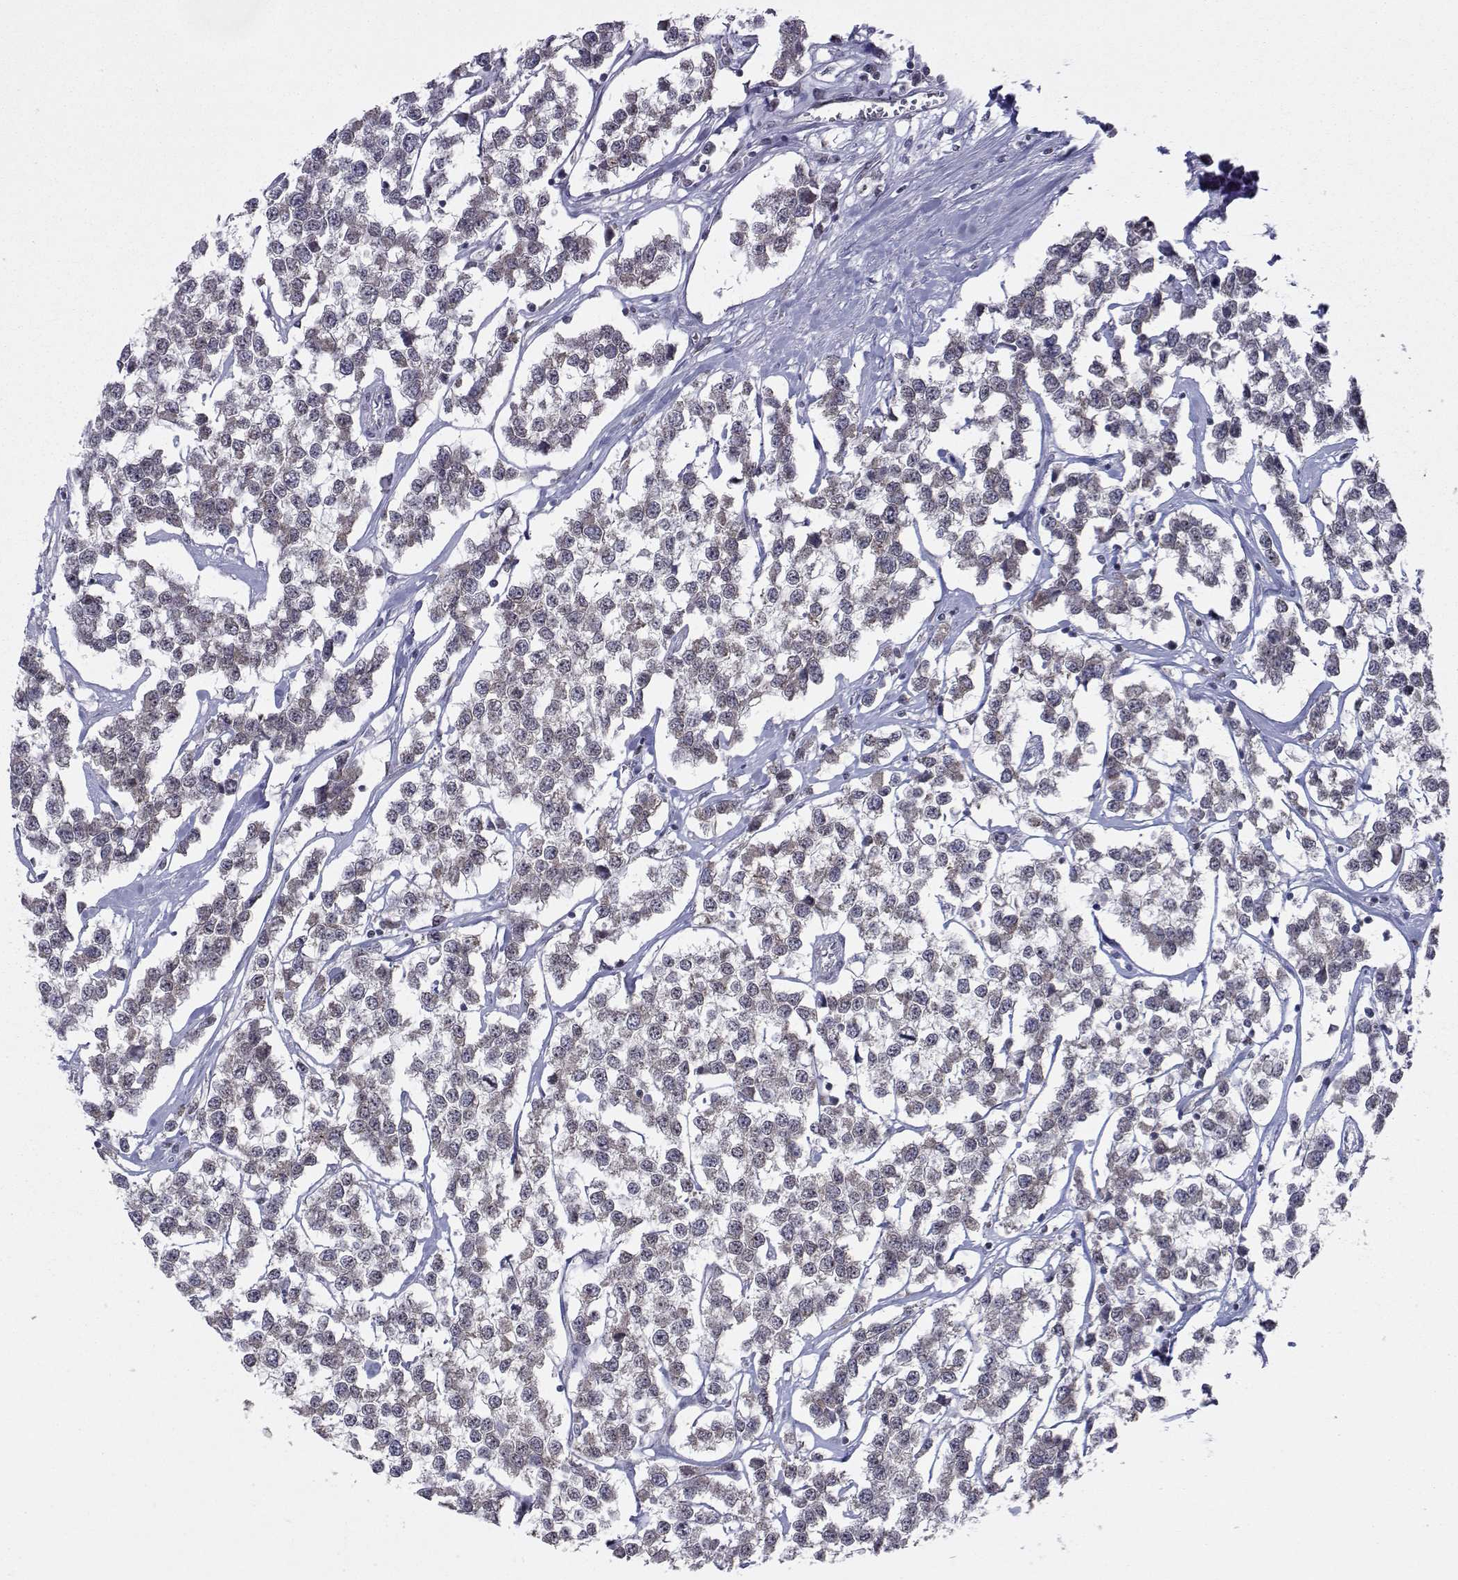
{"staining": {"intensity": "negative", "quantity": "none", "location": "none"}, "tissue": "testis cancer", "cell_type": "Tumor cells", "image_type": "cancer", "snomed": [{"axis": "morphology", "description": "Seminoma, NOS"}, {"axis": "topography", "description": "Testis"}], "caption": "This micrograph is of testis cancer stained with immunohistochemistry to label a protein in brown with the nuclei are counter-stained blue. There is no staining in tumor cells. (IHC, brightfield microscopy, high magnification).", "gene": "KIF13B", "patient": {"sex": "male", "age": 59}}